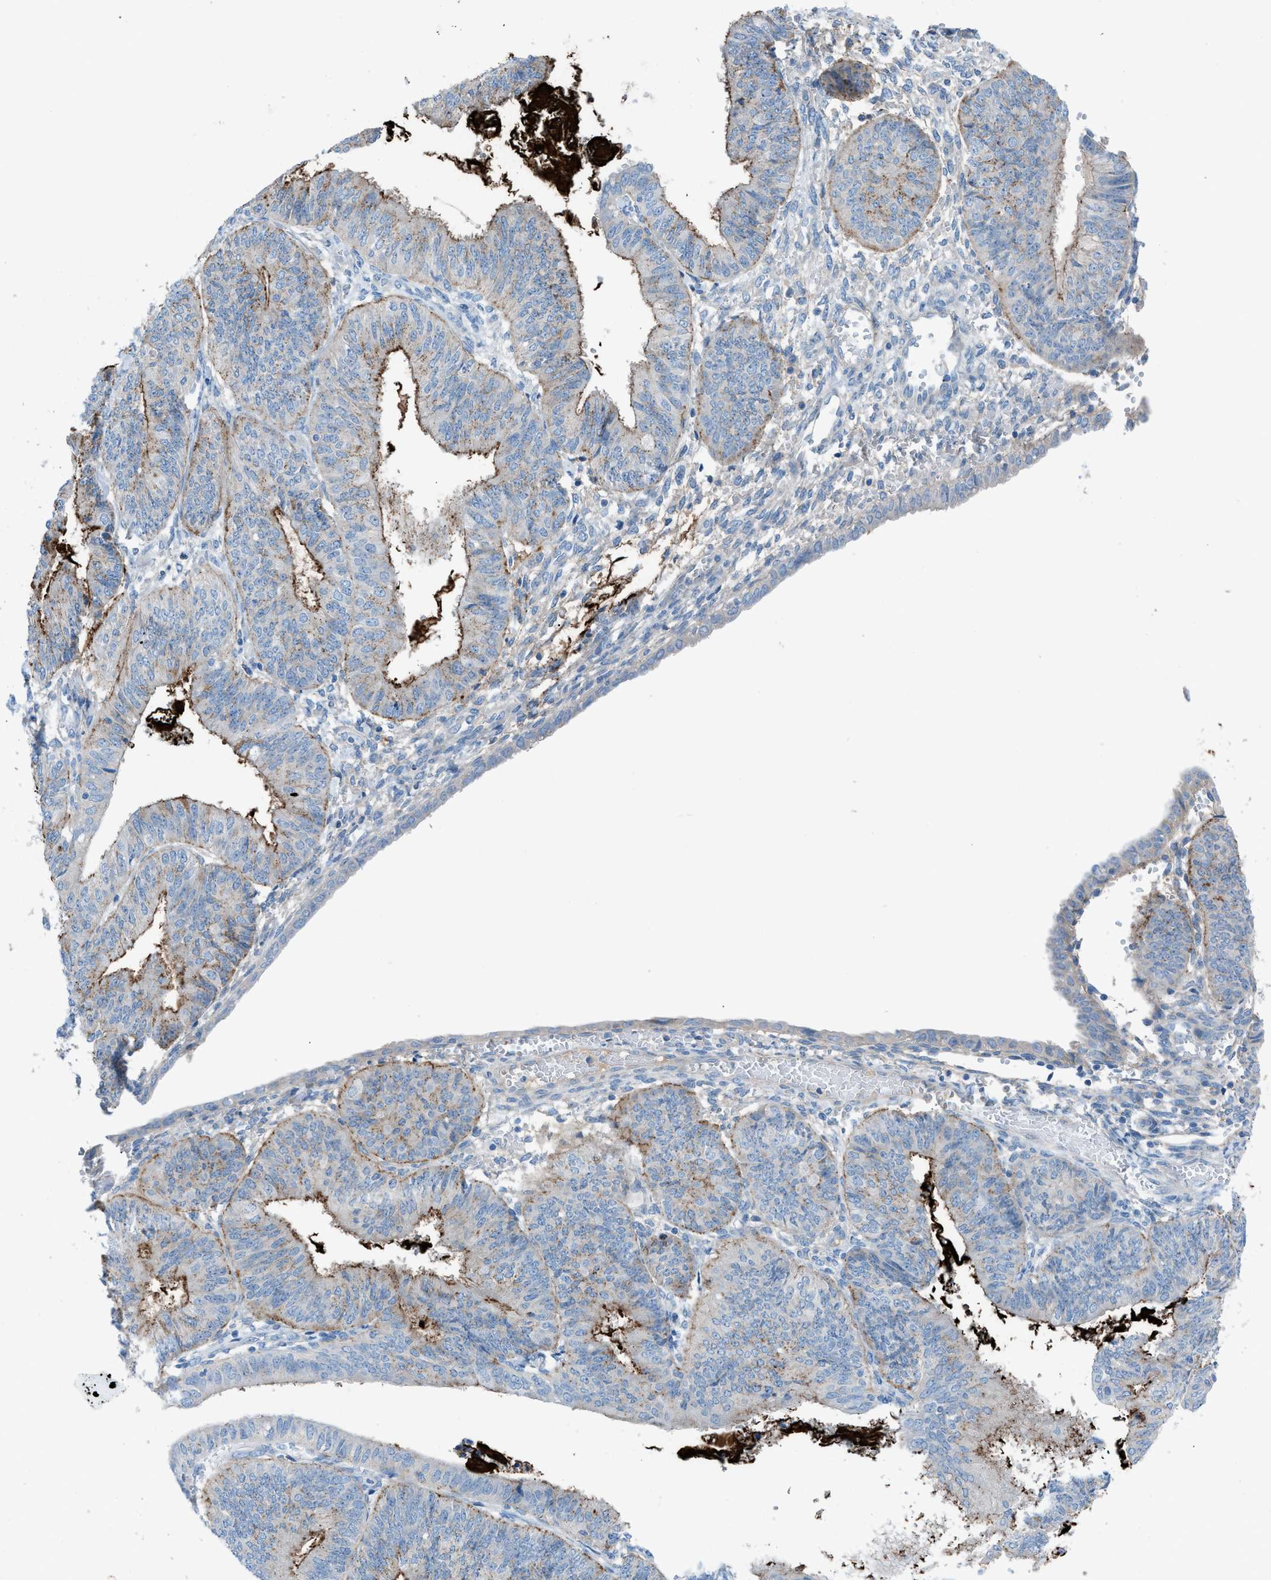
{"staining": {"intensity": "moderate", "quantity": "25%-75%", "location": "cytoplasmic/membranous"}, "tissue": "endometrial cancer", "cell_type": "Tumor cells", "image_type": "cancer", "snomed": [{"axis": "morphology", "description": "Adenocarcinoma, NOS"}, {"axis": "topography", "description": "Endometrium"}], "caption": "This micrograph demonstrates immunohistochemistry staining of endometrial adenocarcinoma, with medium moderate cytoplasmic/membranous expression in approximately 25%-75% of tumor cells.", "gene": "C5AR2", "patient": {"sex": "female", "age": 58}}